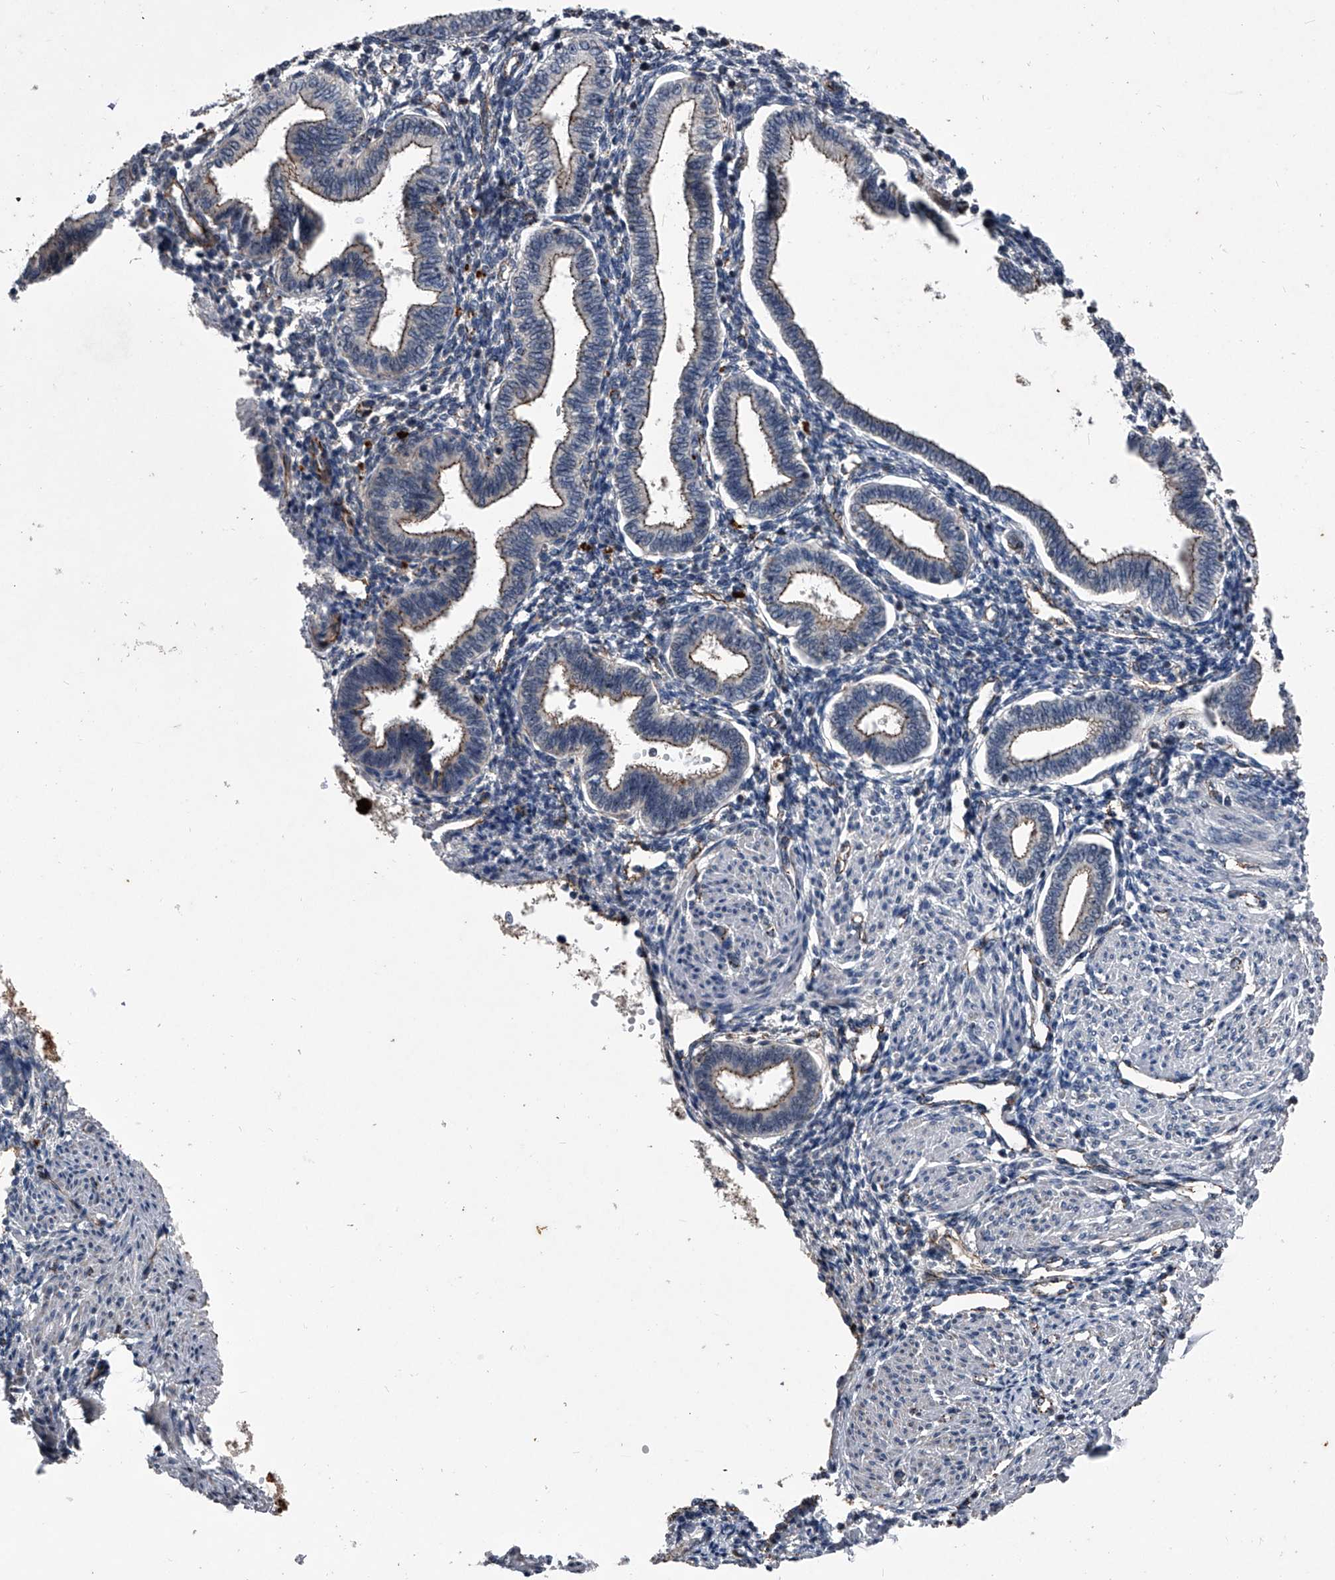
{"staining": {"intensity": "negative", "quantity": "none", "location": "none"}, "tissue": "endometrium", "cell_type": "Cells in endometrial stroma", "image_type": "normal", "snomed": [{"axis": "morphology", "description": "Normal tissue, NOS"}, {"axis": "topography", "description": "Endometrium"}], "caption": "The immunohistochemistry photomicrograph has no significant staining in cells in endometrial stroma of endometrium. (DAB (3,3'-diaminobenzidine) immunohistochemistry (IHC), high magnification).", "gene": "MAPKAP1", "patient": {"sex": "female", "age": 53}}